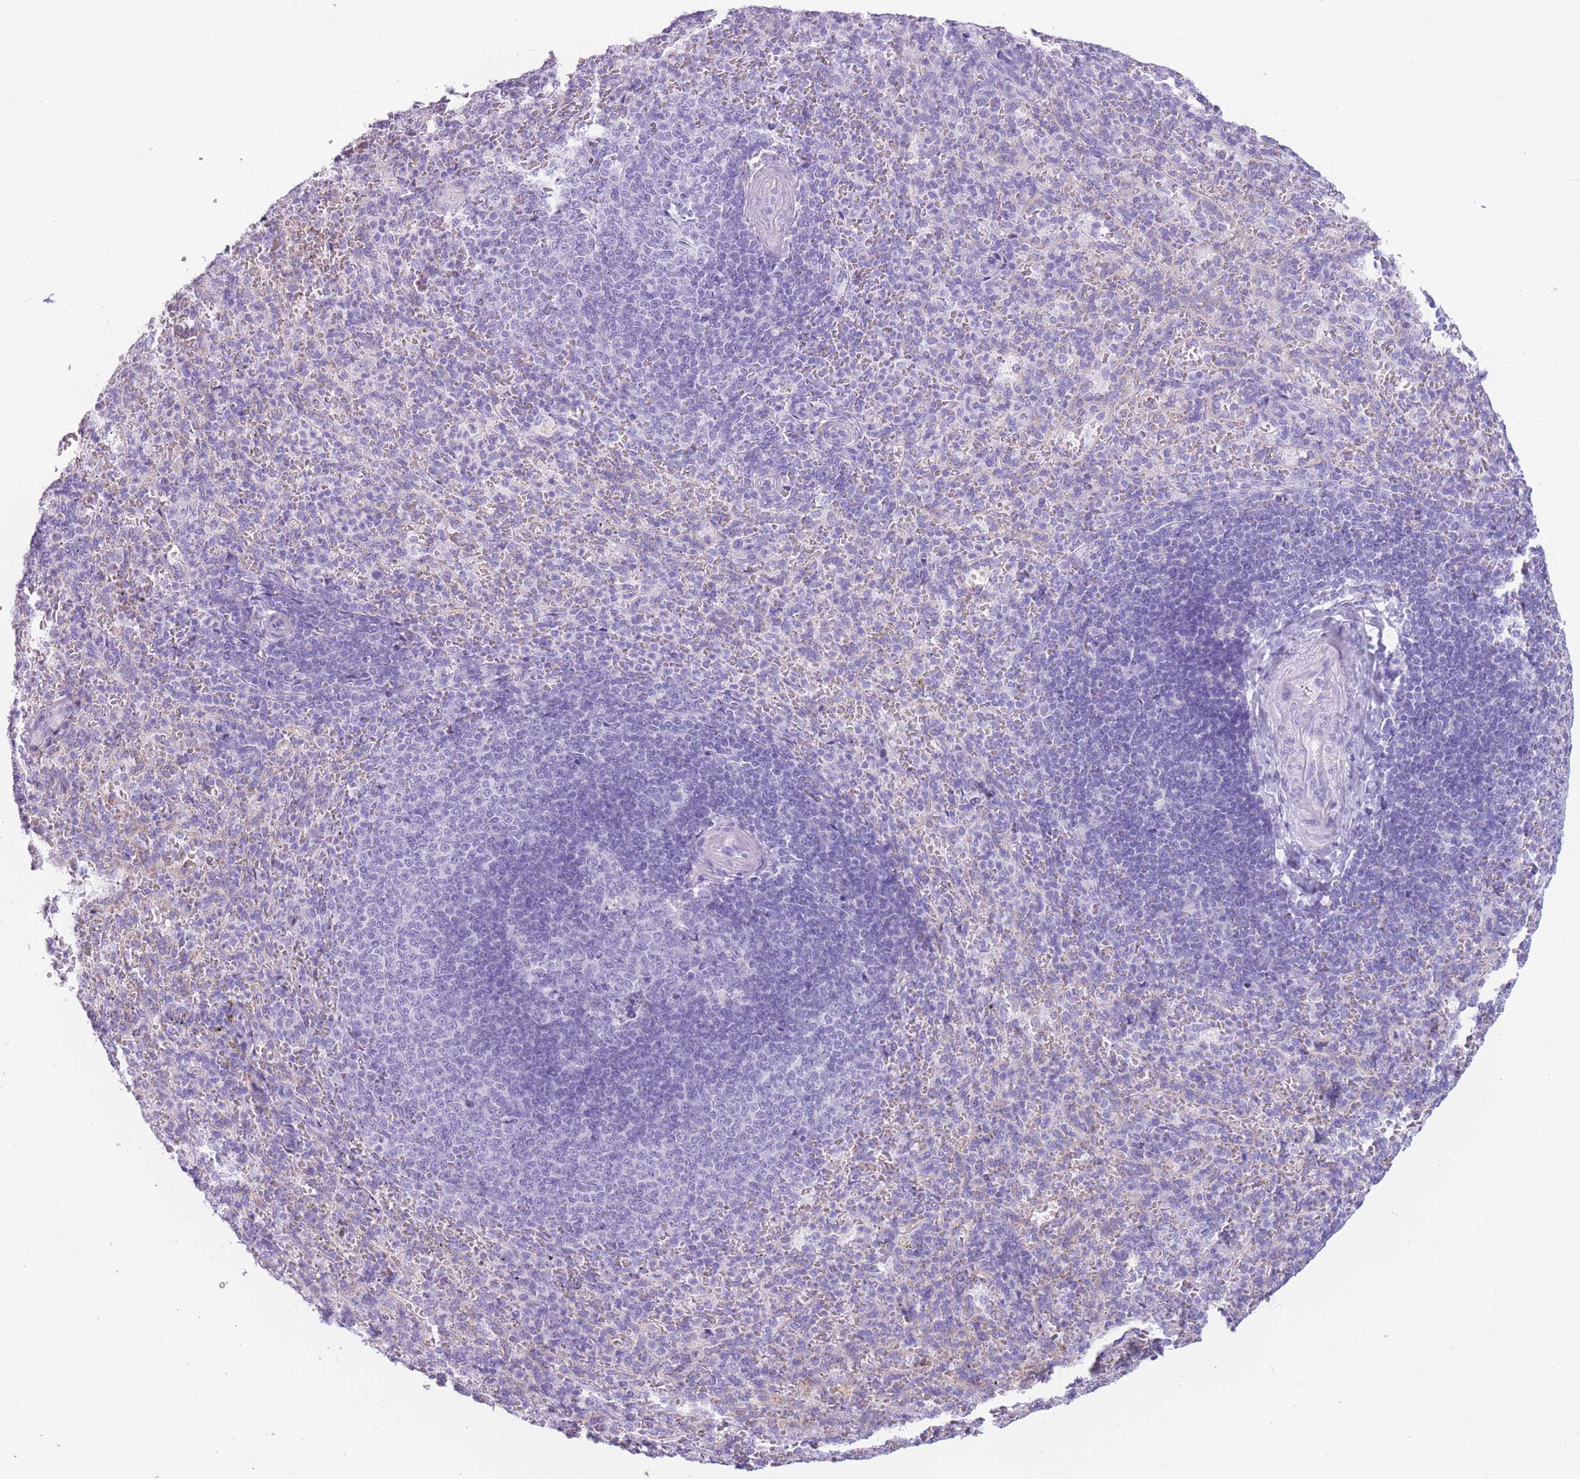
{"staining": {"intensity": "negative", "quantity": "none", "location": "none"}, "tissue": "spleen", "cell_type": "Cells in red pulp", "image_type": "normal", "snomed": [{"axis": "morphology", "description": "Normal tissue, NOS"}, {"axis": "topography", "description": "Spleen"}], "caption": "Histopathology image shows no protein staining in cells in red pulp of unremarkable spleen.", "gene": "COL27A1", "patient": {"sex": "female", "age": 21}}